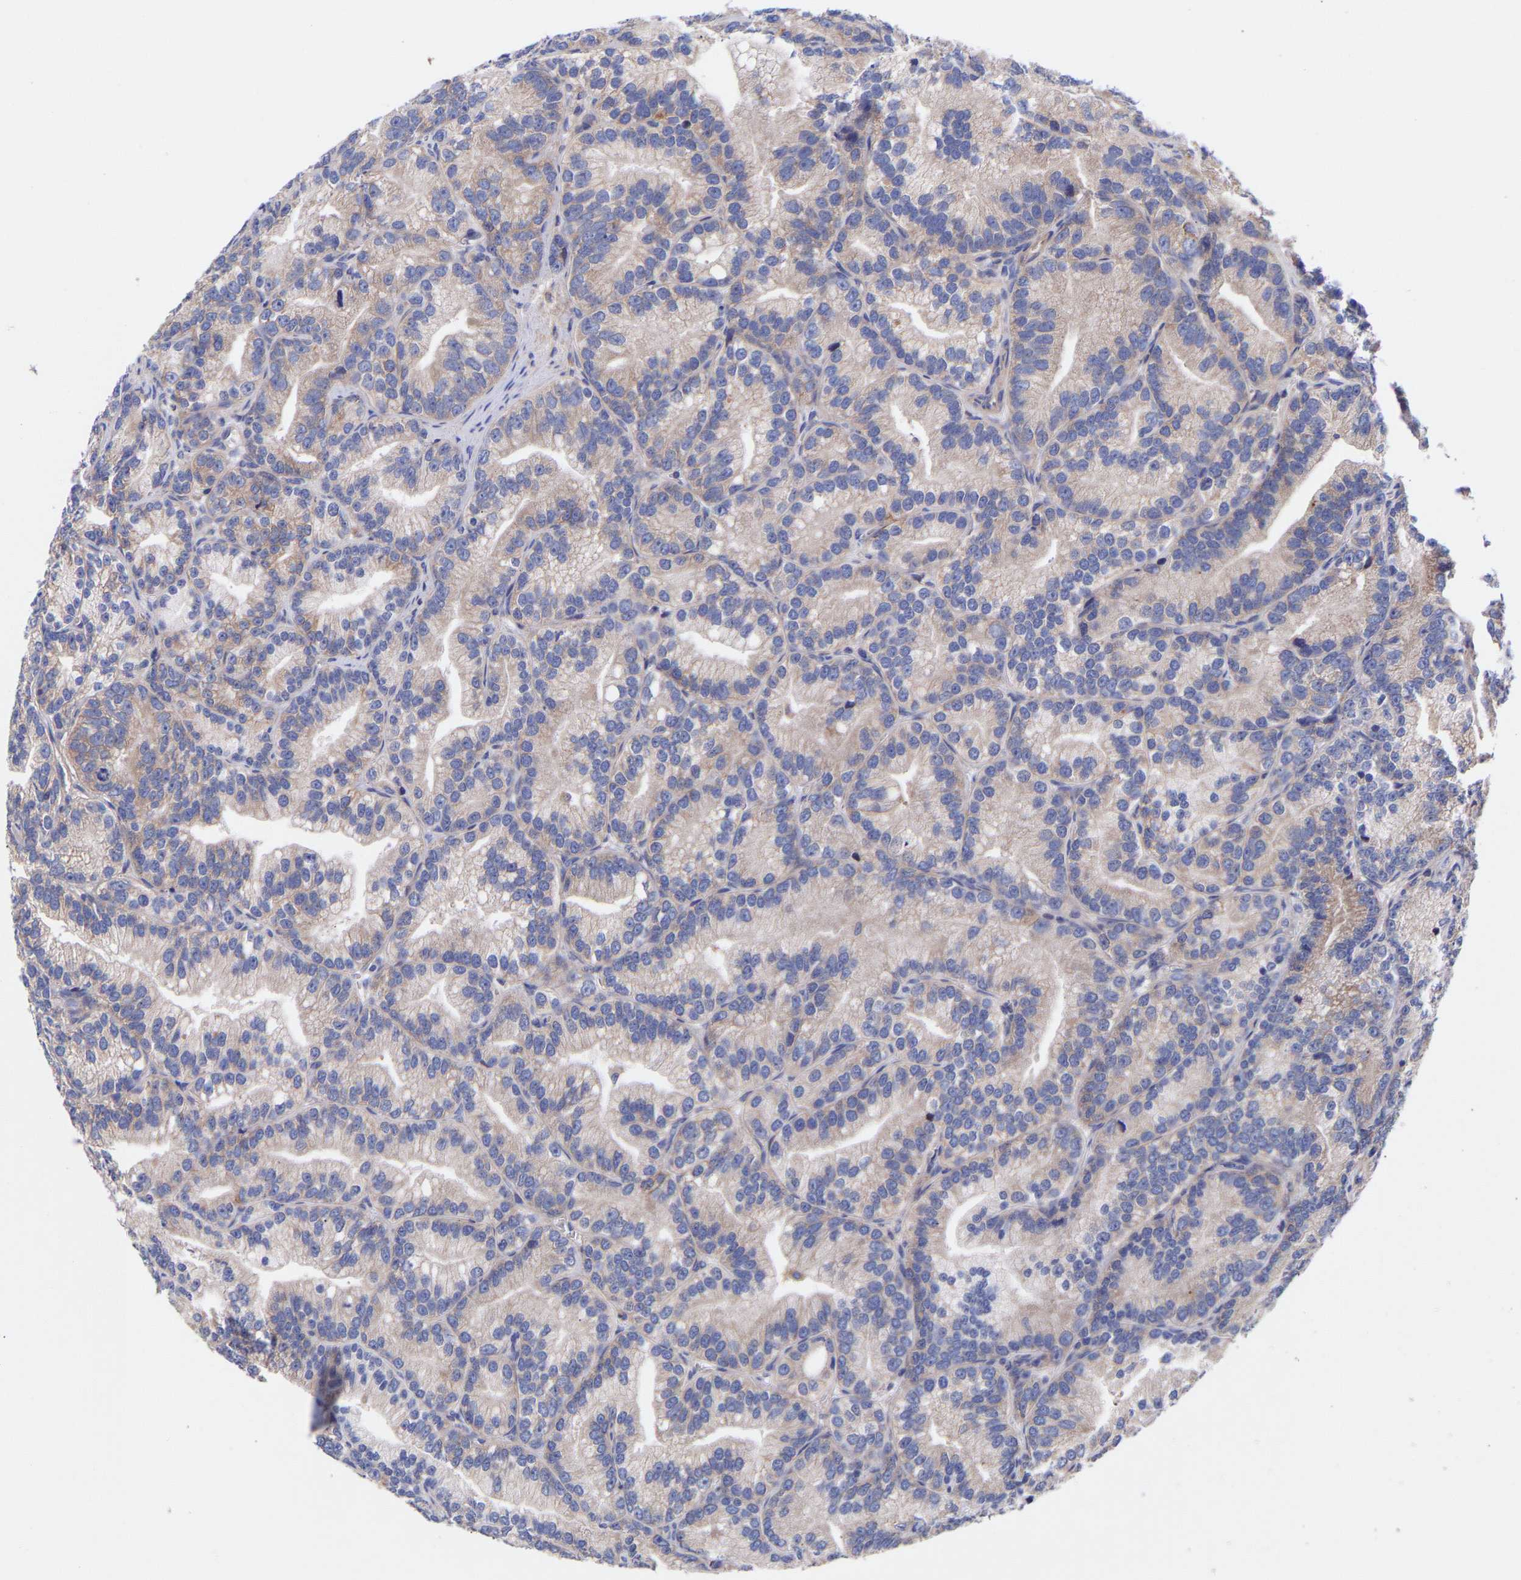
{"staining": {"intensity": "moderate", "quantity": "<25%", "location": "cytoplasmic/membranous"}, "tissue": "prostate cancer", "cell_type": "Tumor cells", "image_type": "cancer", "snomed": [{"axis": "morphology", "description": "Adenocarcinoma, Low grade"}, {"axis": "topography", "description": "Prostate"}], "caption": "Protein expression analysis of human prostate cancer reveals moderate cytoplasmic/membranous staining in approximately <25% of tumor cells.", "gene": "AIMP2", "patient": {"sex": "male", "age": 89}}